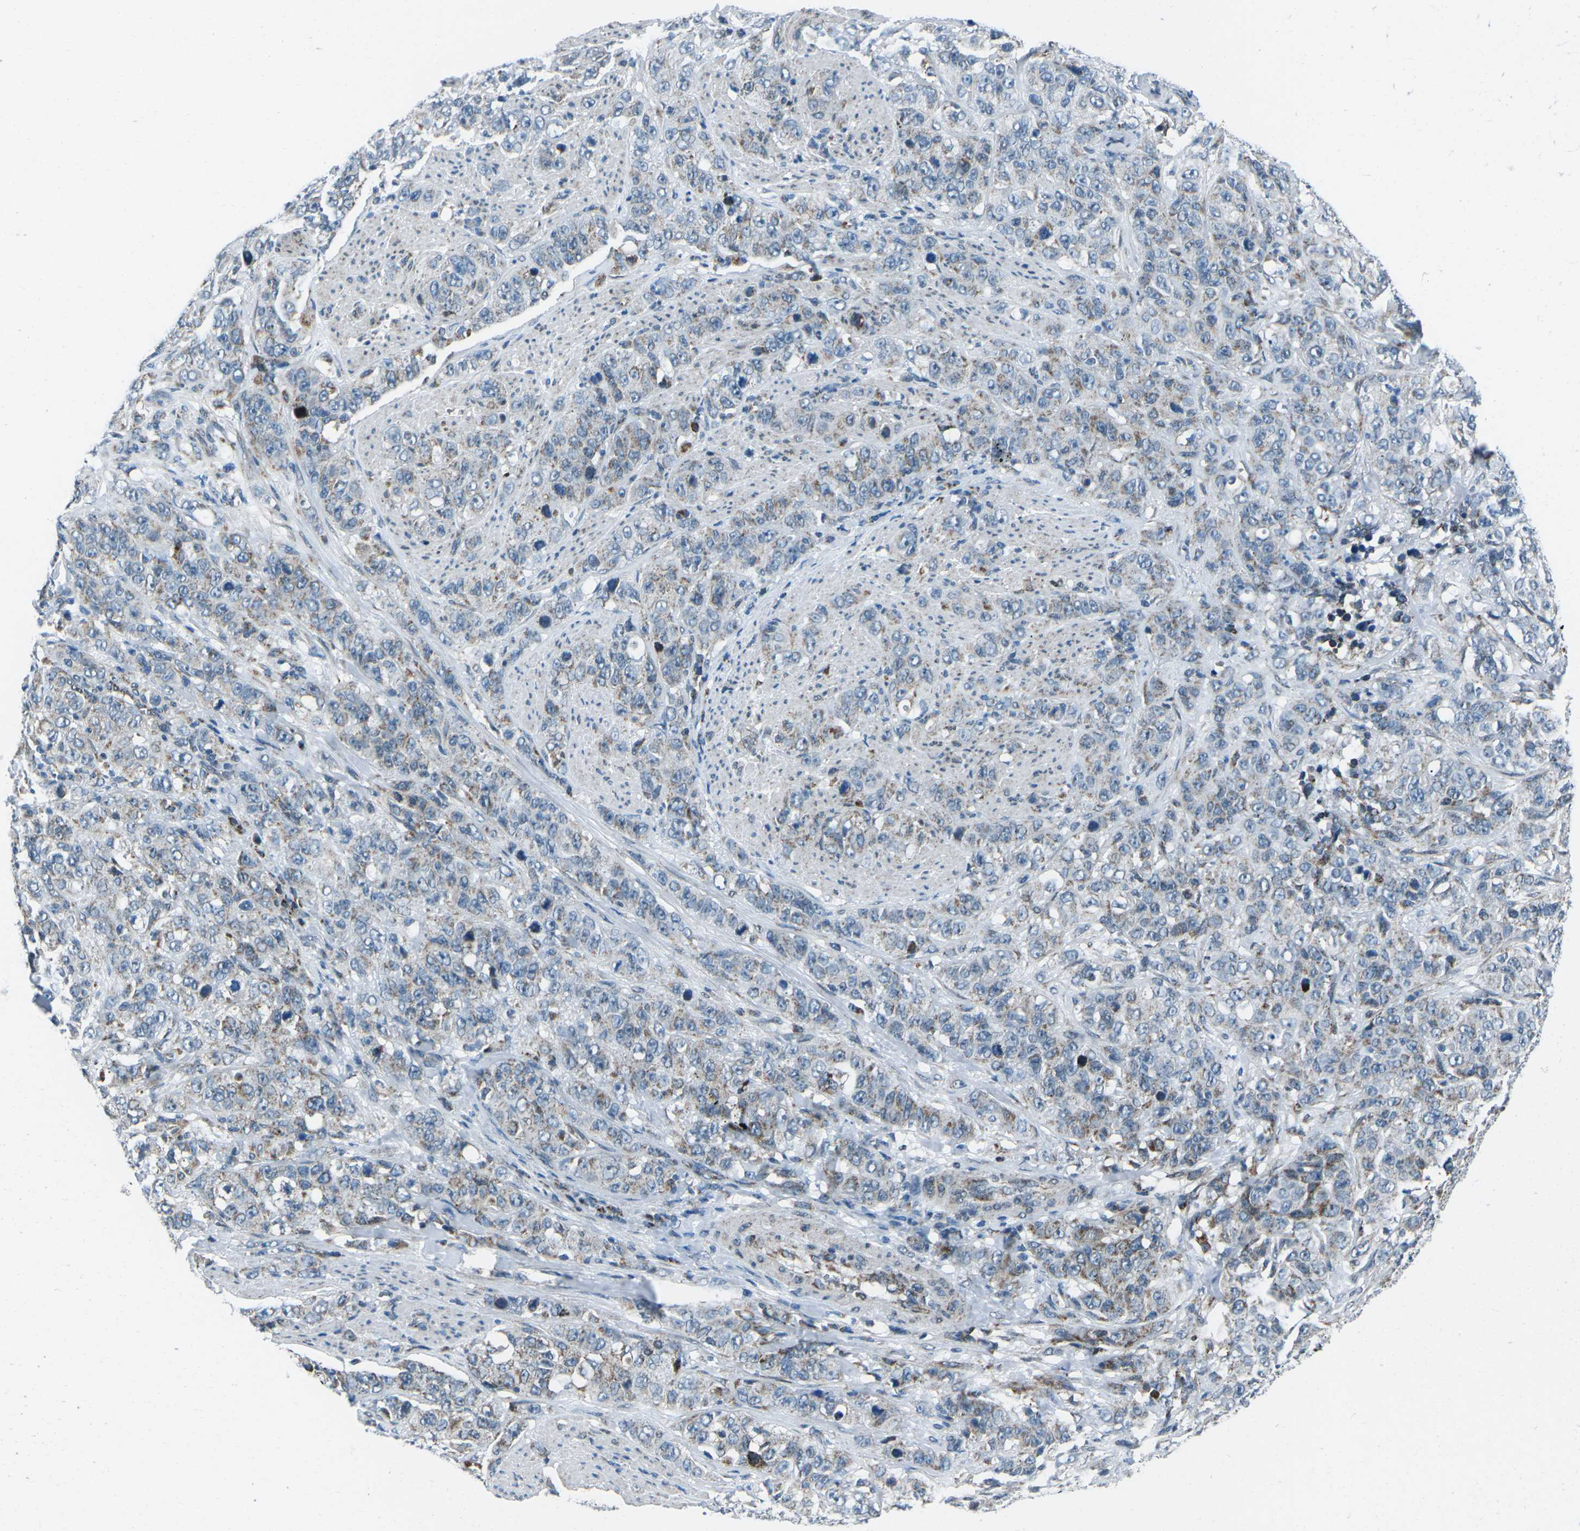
{"staining": {"intensity": "weak", "quantity": "<25%", "location": "cytoplasmic/membranous"}, "tissue": "stomach cancer", "cell_type": "Tumor cells", "image_type": "cancer", "snomed": [{"axis": "morphology", "description": "Adenocarcinoma, NOS"}, {"axis": "topography", "description": "Stomach"}], "caption": "Immunohistochemistry (IHC) of human stomach cancer (adenocarcinoma) demonstrates no expression in tumor cells. (DAB IHC visualized using brightfield microscopy, high magnification).", "gene": "RFESD", "patient": {"sex": "male", "age": 48}}